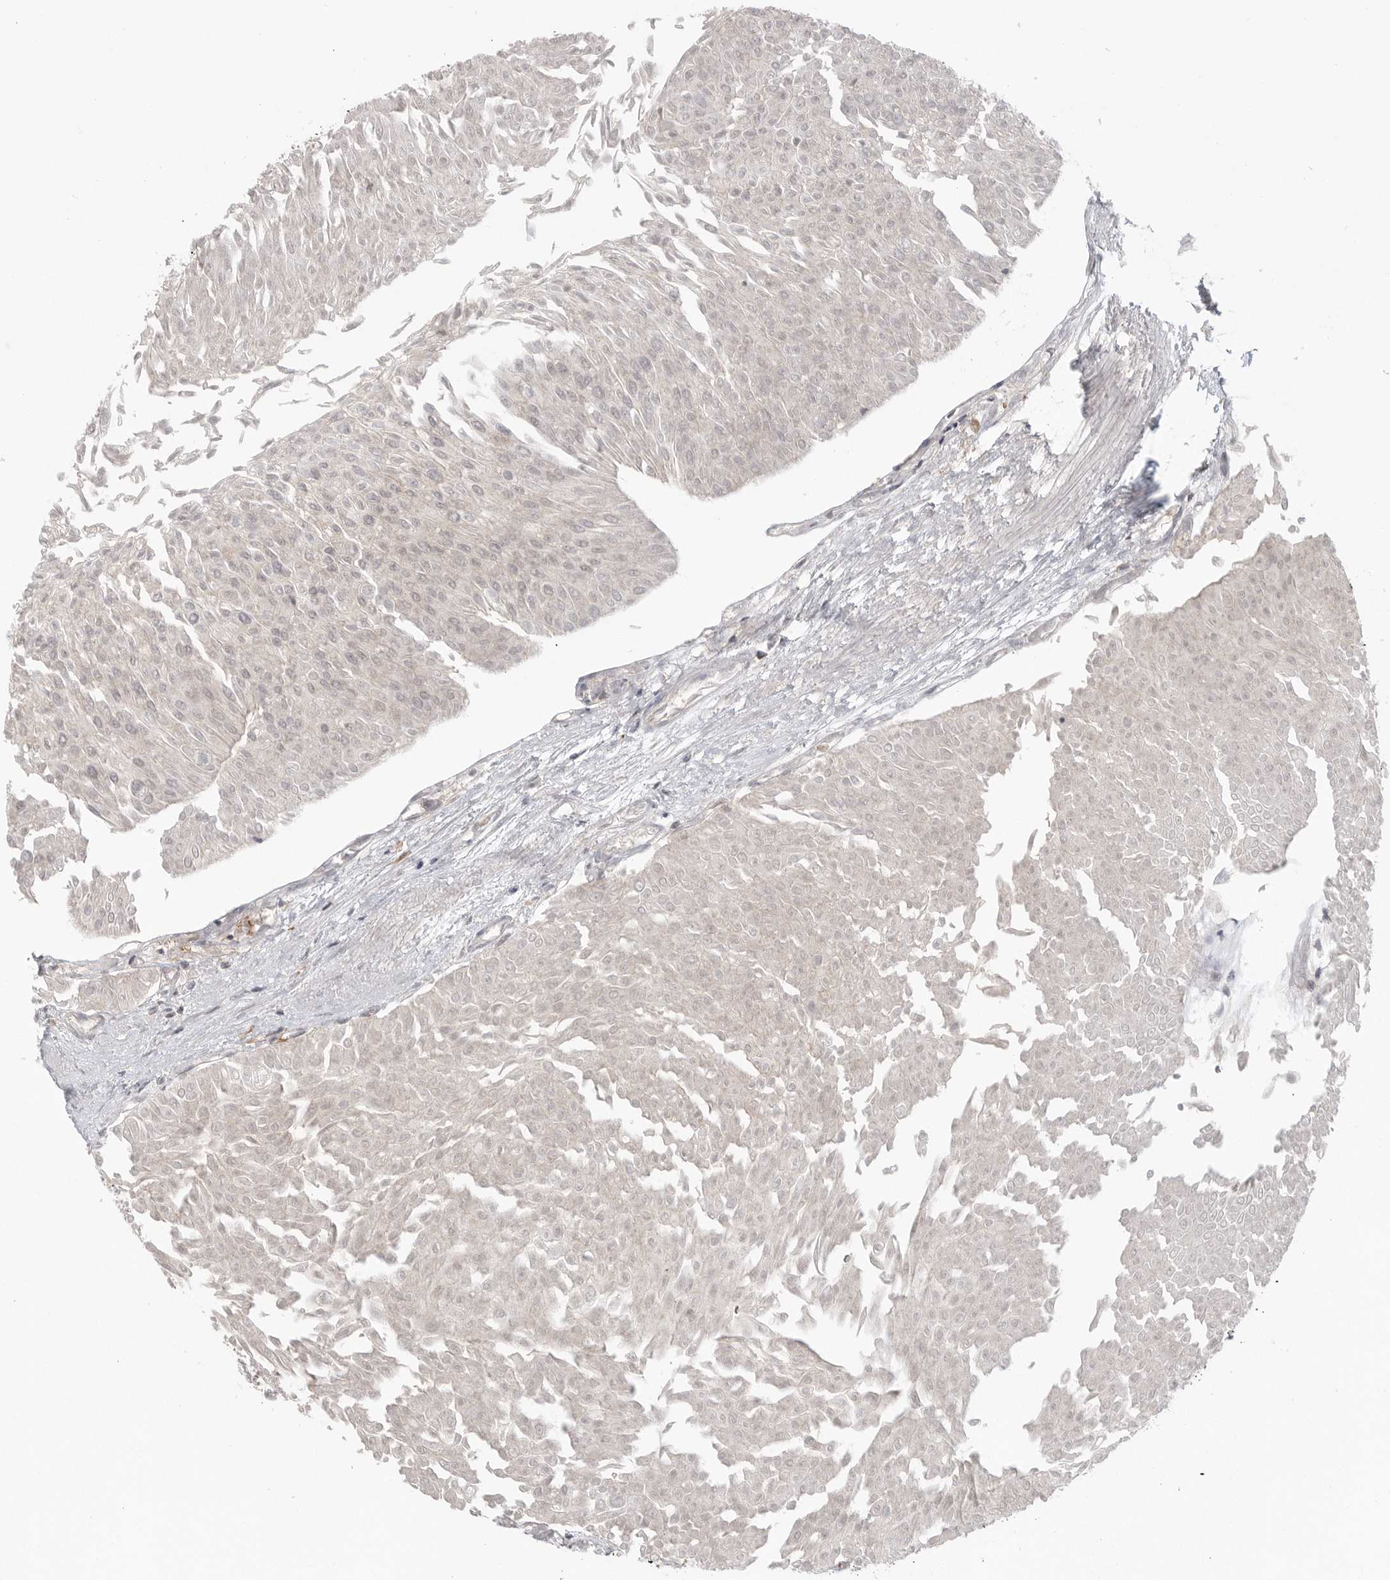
{"staining": {"intensity": "negative", "quantity": "none", "location": "none"}, "tissue": "urothelial cancer", "cell_type": "Tumor cells", "image_type": "cancer", "snomed": [{"axis": "morphology", "description": "Urothelial carcinoma, Low grade"}, {"axis": "topography", "description": "Urinary bladder"}], "caption": "Tumor cells are negative for brown protein staining in urothelial cancer.", "gene": "DBNL", "patient": {"sex": "male", "age": 67}}